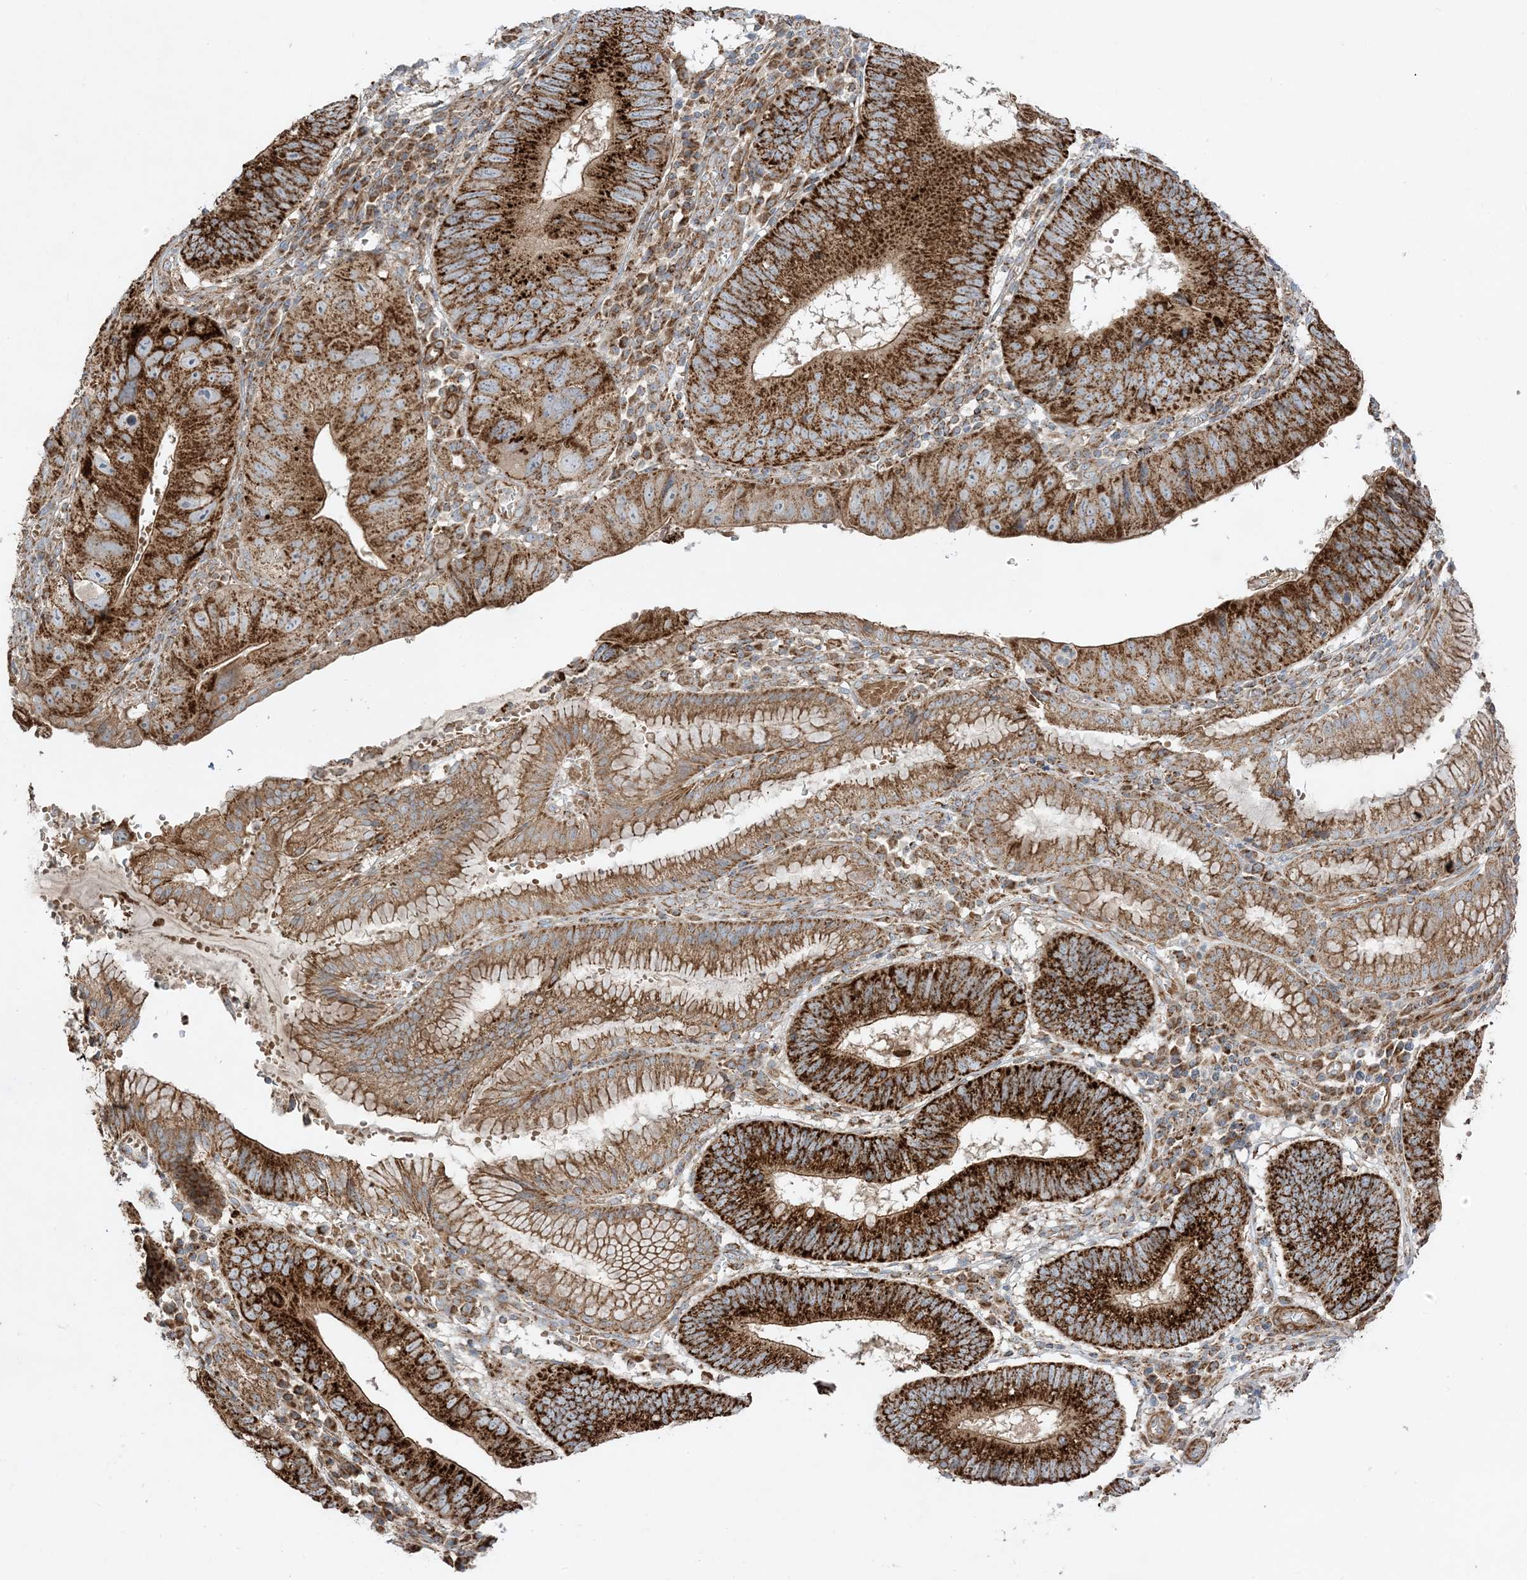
{"staining": {"intensity": "strong", "quantity": ">75%", "location": "cytoplasmic/membranous"}, "tissue": "stomach cancer", "cell_type": "Tumor cells", "image_type": "cancer", "snomed": [{"axis": "morphology", "description": "Adenocarcinoma, NOS"}, {"axis": "topography", "description": "Stomach"}], "caption": "A photomicrograph of human stomach cancer (adenocarcinoma) stained for a protein demonstrates strong cytoplasmic/membranous brown staining in tumor cells. (Stains: DAB (3,3'-diaminobenzidine) in brown, nuclei in blue, Microscopy: brightfield microscopy at high magnification).", "gene": "AARS2", "patient": {"sex": "male", "age": 59}}